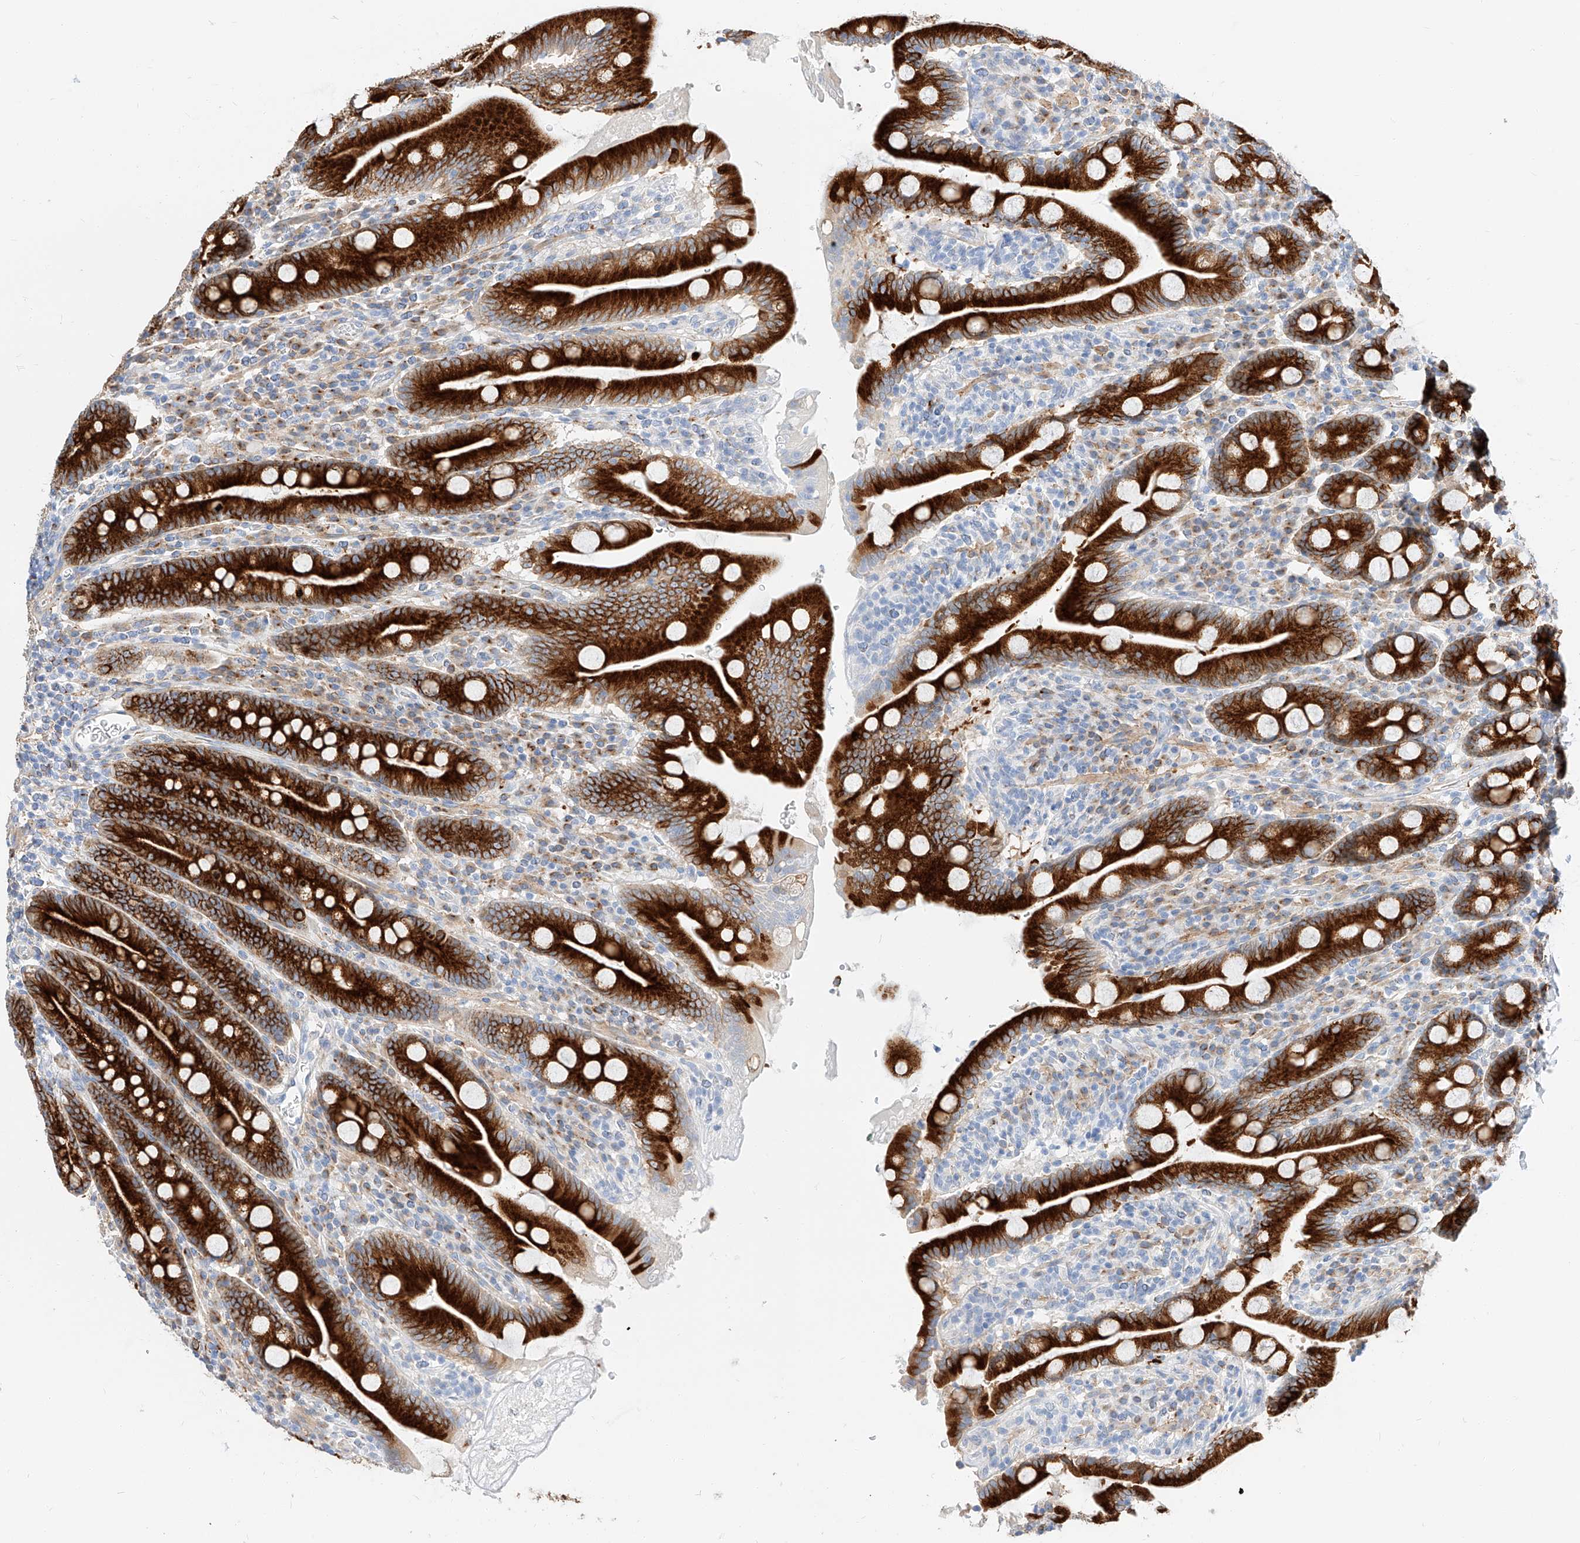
{"staining": {"intensity": "strong", "quantity": ">75%", "location": "cytoplasmic/membranous"}, "tissue": "duodenum", "cell_type": "Glandular cells", "image_type": "normal", "snomed": [{"axis": "morphology", "description": "Normal tissue, NOS"}, {"axis": "topography", "description": "Duodenum"}], "caption": "An image of human duodenum stained for a protein exhibits strong cytoplasmic/membranous brown staining in glandular cells. (DAB = brown stain, brightfield microscopy at high magnification).", "gene": "MAP7", "patient": {"sex": "male", "age": 35}}